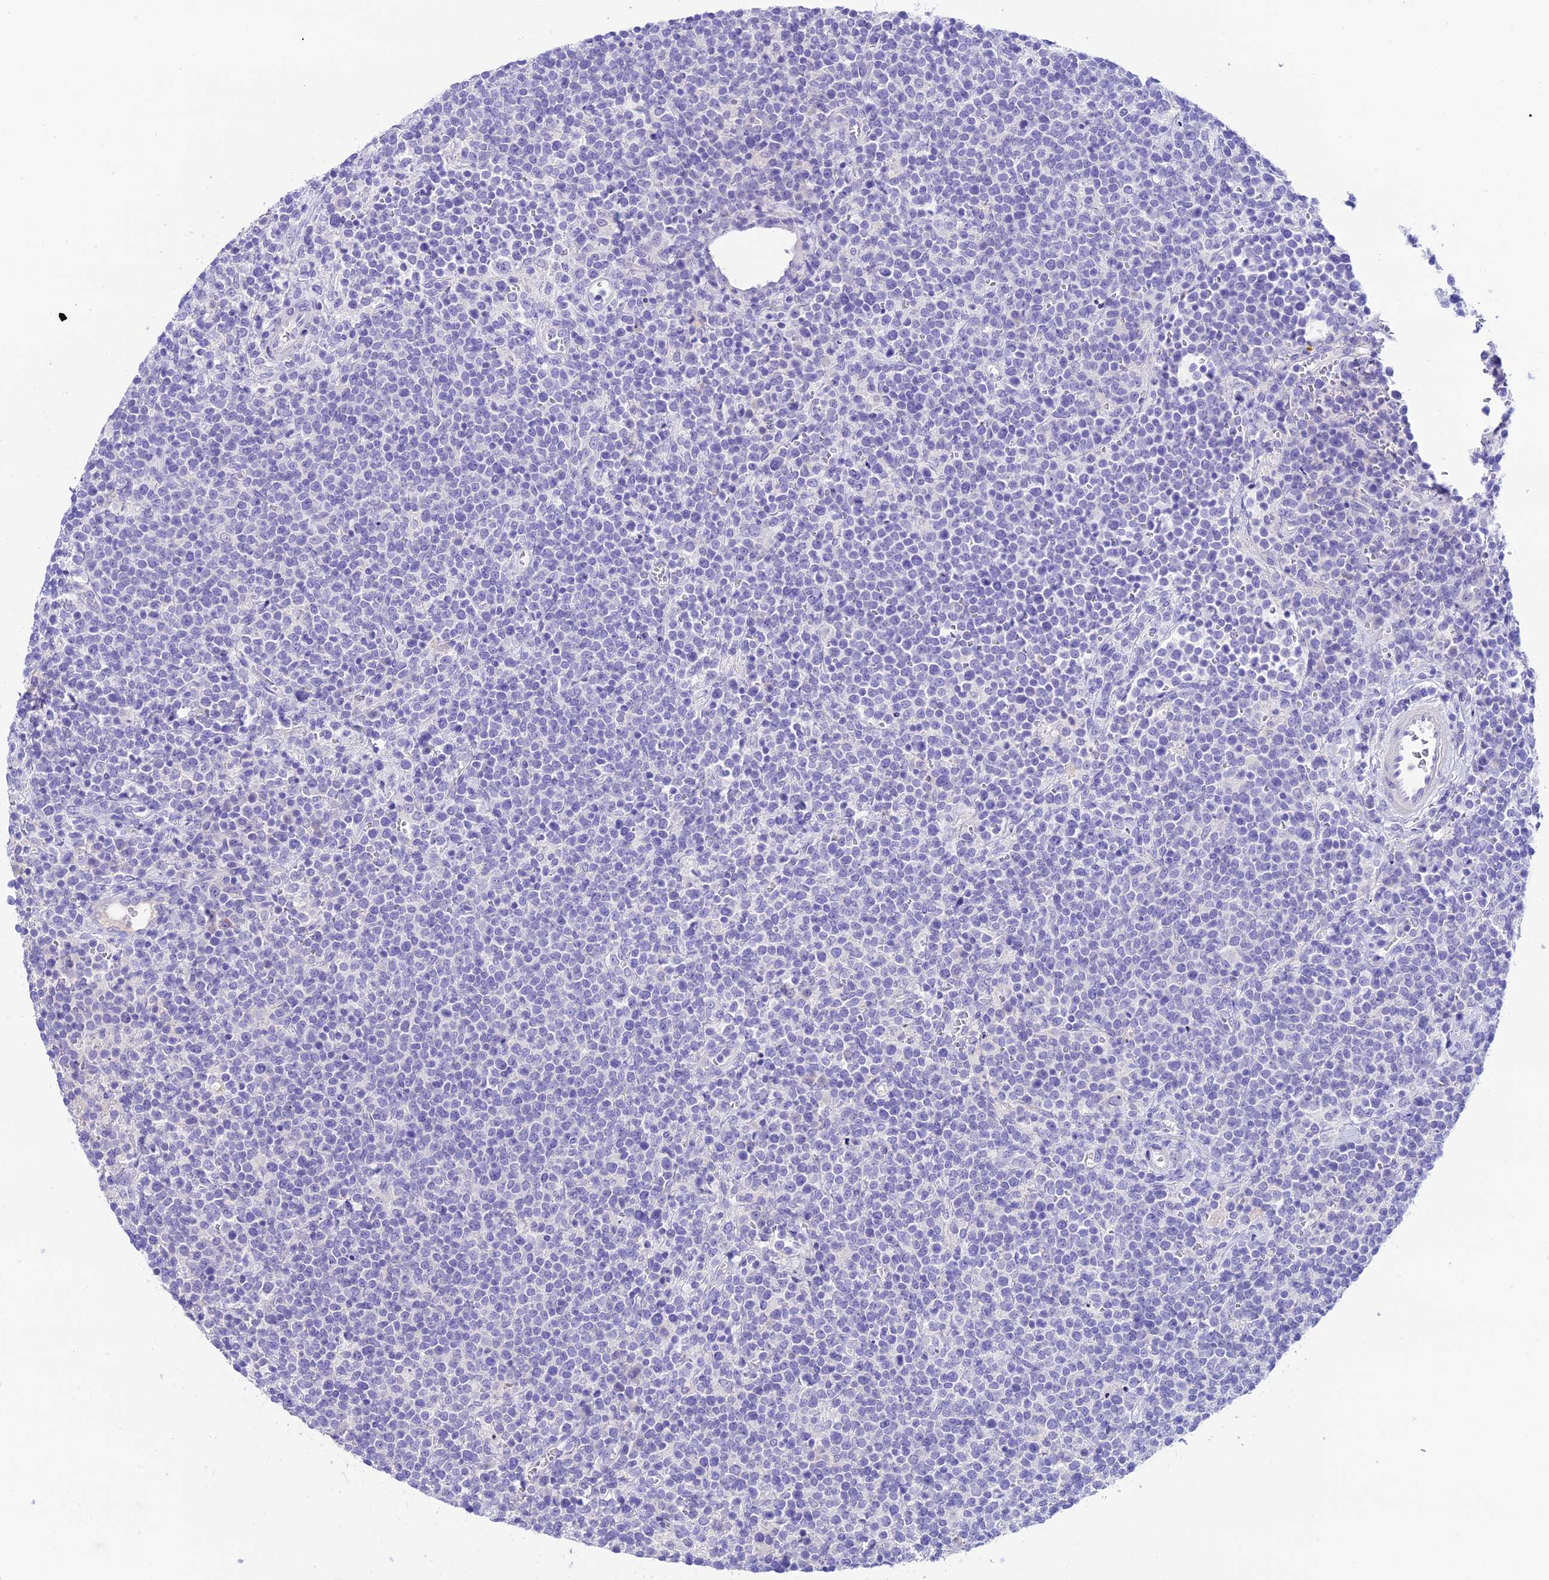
{"staining": {"intensity": "negative", "quantity": "none", "location": "none"}, "tissue": "lymphoma", "cell_type": "Tumor cells", "image_type": "cancer", "snomed": [{"axis": "morphology", "description": "Malignant lymphoma, non-Hodgkin's type, High grade"}, {"axis": "topography", "description": "Lymph node"}], "caption": "Protein analysis of malignant lymphoma, non-Hodgkin's type (high-grade) reveals no significant staining in tumor cells. (DAB (3,3'-diaminobenzidine) immunohistochemistry (IHC), high magnification).", "gene": "NLRP6", "patient": {"sex": "male", "age": 61}}